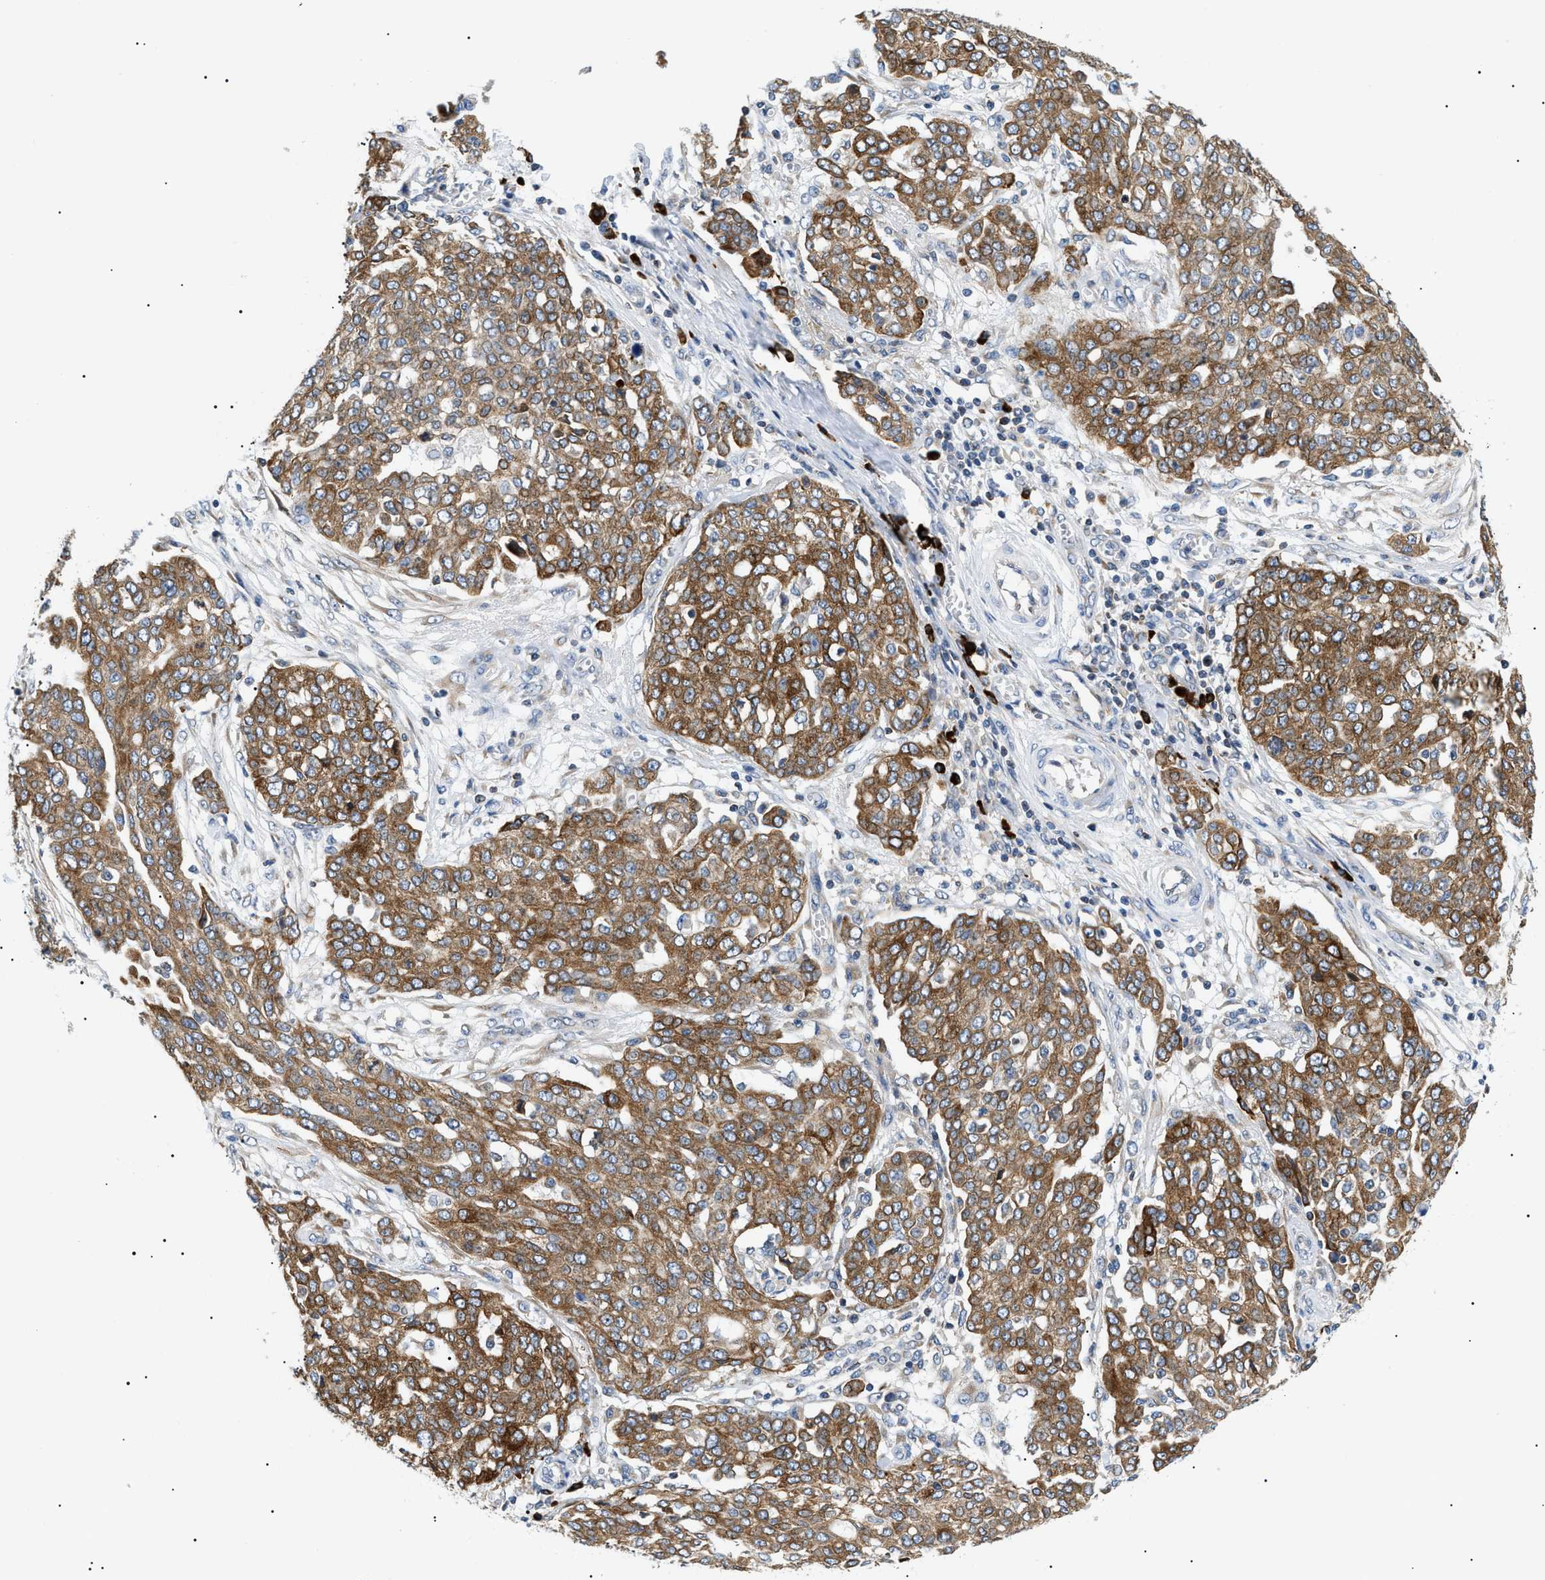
{"staining": {"intensity": "moderate", "quantity": ">75%", "location": "cytoplasmic/membranous"}, "tissue": "ovarian cancer", "cell_type": "Tumor cells", "image_type": "cancer", "snomed": [{"axis": "morphology", "description": "Cystadenocarcinoma, serous, NOS"}, {"axis": "topography", "description": "Soft tissue"}, {"axis": "topography", "description": "Ovary"}], "caption": "IHC (DAB (3,3'-diaminobenzidine)) staining of human ovarian cancer (serous cystadenocarcinoma) reveals moderate cytoplasmic/membranous protein expression in approximately >75% of tumor cells.", "gene": "DERL1", "patient": {"sex": "female", "age": 57}}